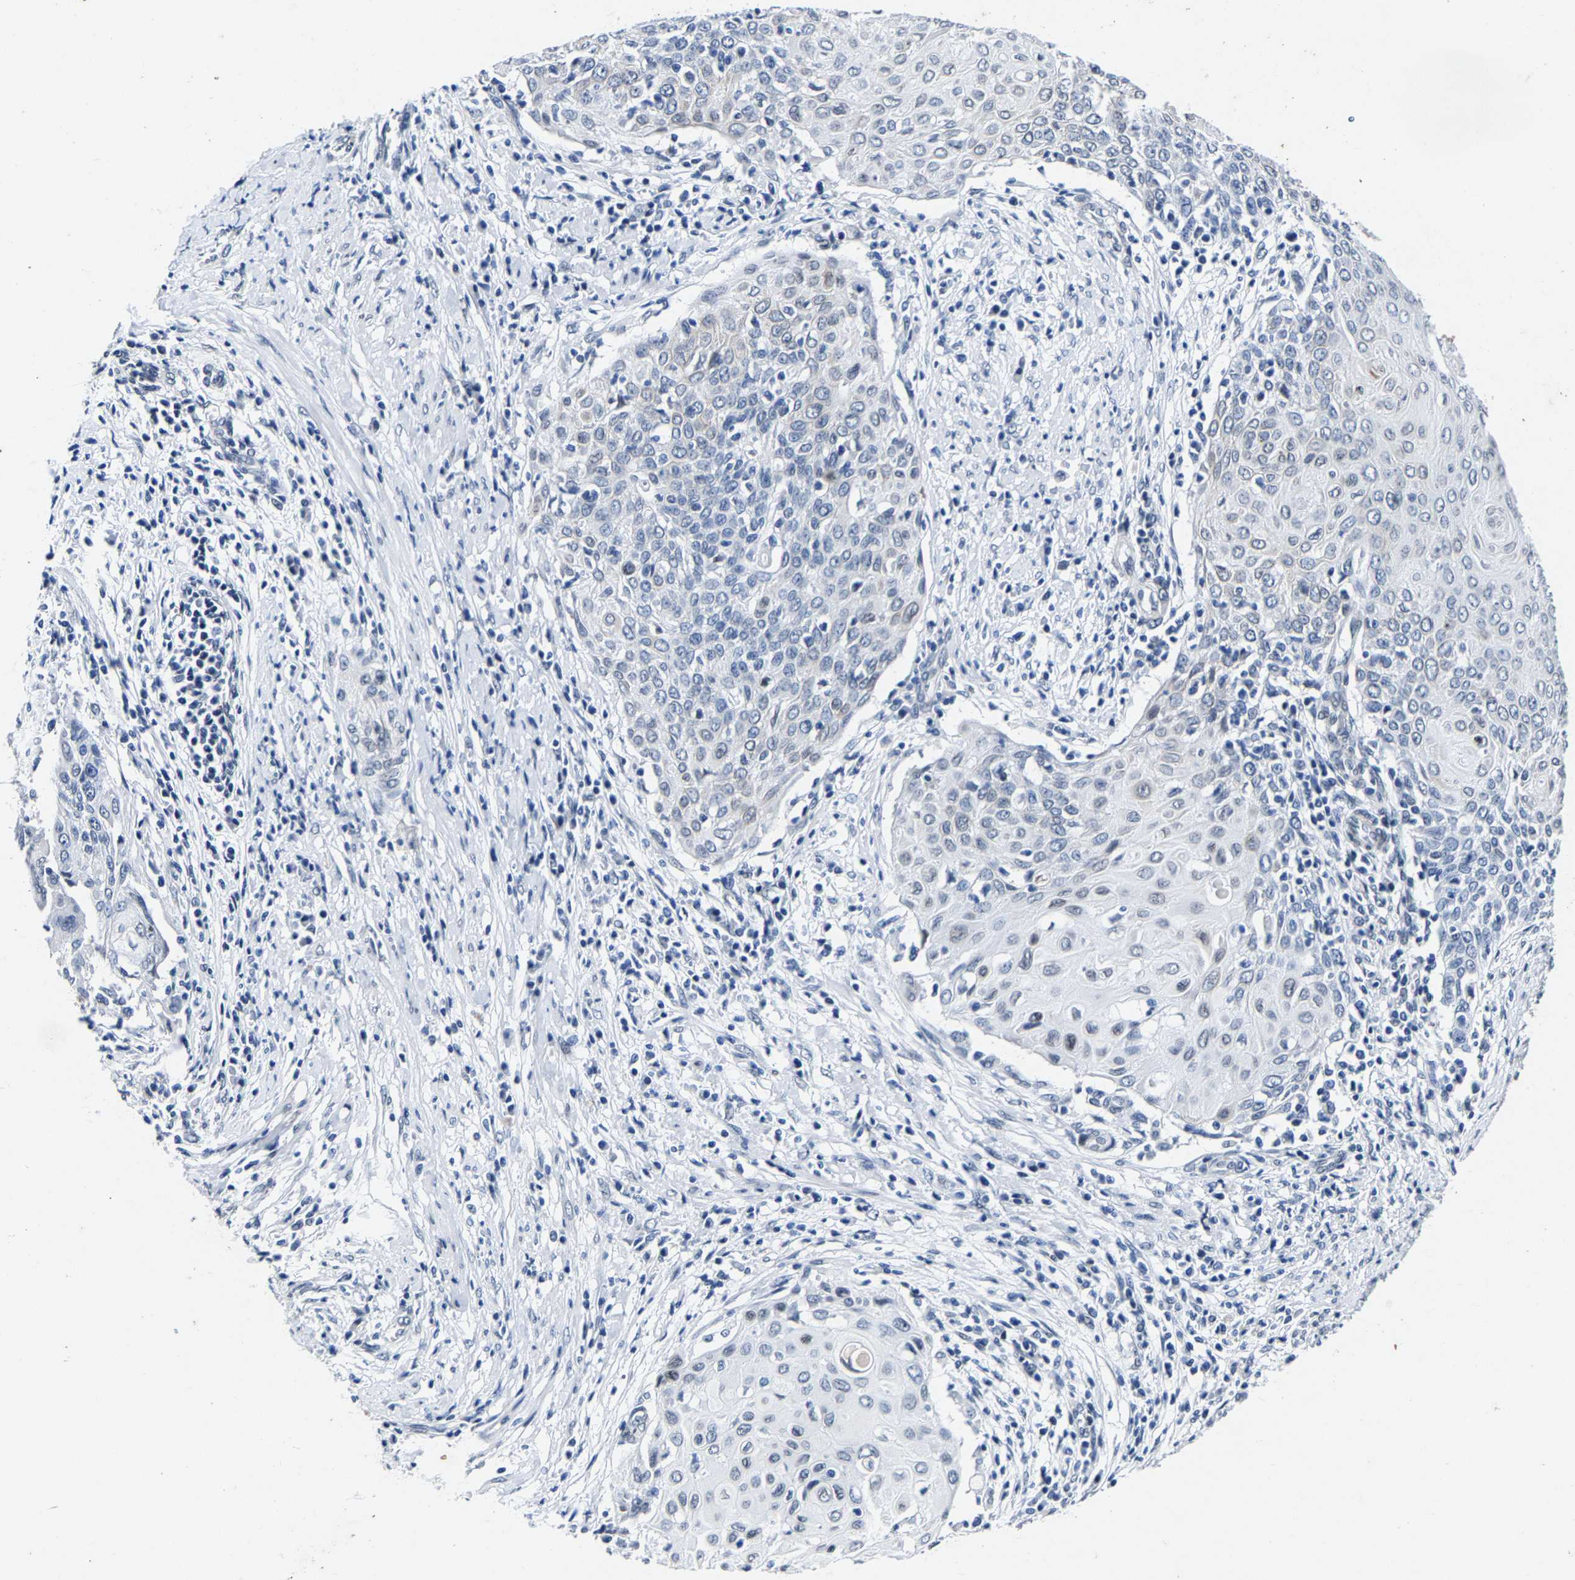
{"staining": {"intensity": "negative", "quantity": "none", "location": "none"}, "tissue": "cervical cancer", "cell_type": "Tumor cells", "image_type": "cancer", "snomed": [{"axis": "morphology", "description": "Squamous cell carcinoma, NOS"}, {"axis": "topography", "description": "Cervix"}], "caption": "A high-resolution photomicrograph shows immunohistochemistry staining of cervical cancer (squamous cell carcinoma), which shows no significant positivity in tumor cells.", "gene": "UBN2", "patient": {"sex": "female", "age": 39}}